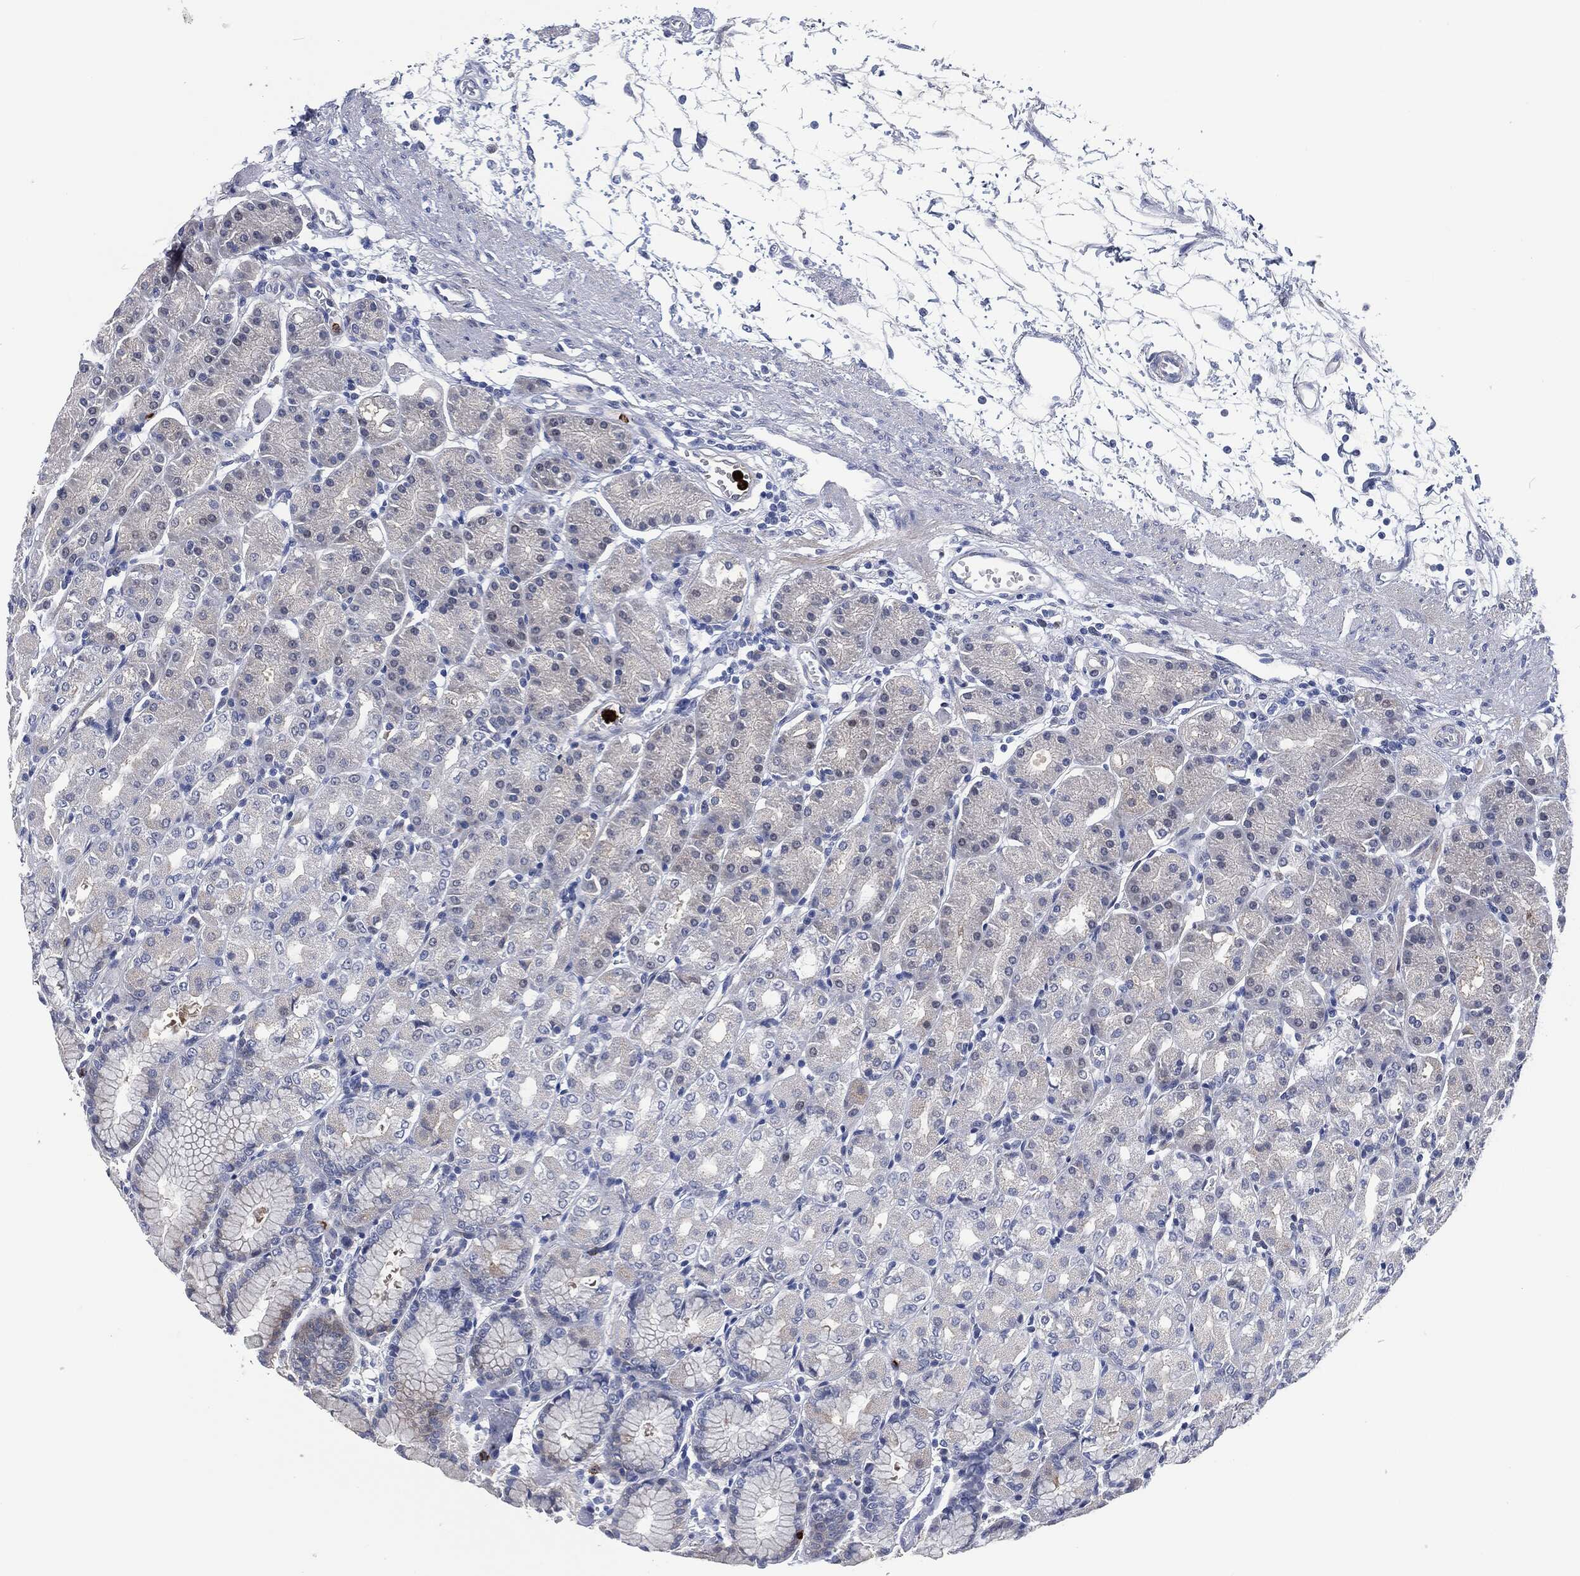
{"staining": {"intensity": "negative", "quantity": "none", "location": "none"}, "tissue": "stomach", "cell_type": "Glandular cells", "image_type": "normal", "snomed": [{"axis": "morphology", "description": "Normal tissue, NOS"}, {"axis": "morphology", "description": "Adenocarcinoma, NOS"}, {"axis": "topography", "description": "Stomach"}], "caption": "An IHC photomicrograph of unremarkable stomach is shown. There is no staining in glandular cells of stomach.", "gene": "MPO", "patient": {"sex": "female", "age": 81}}